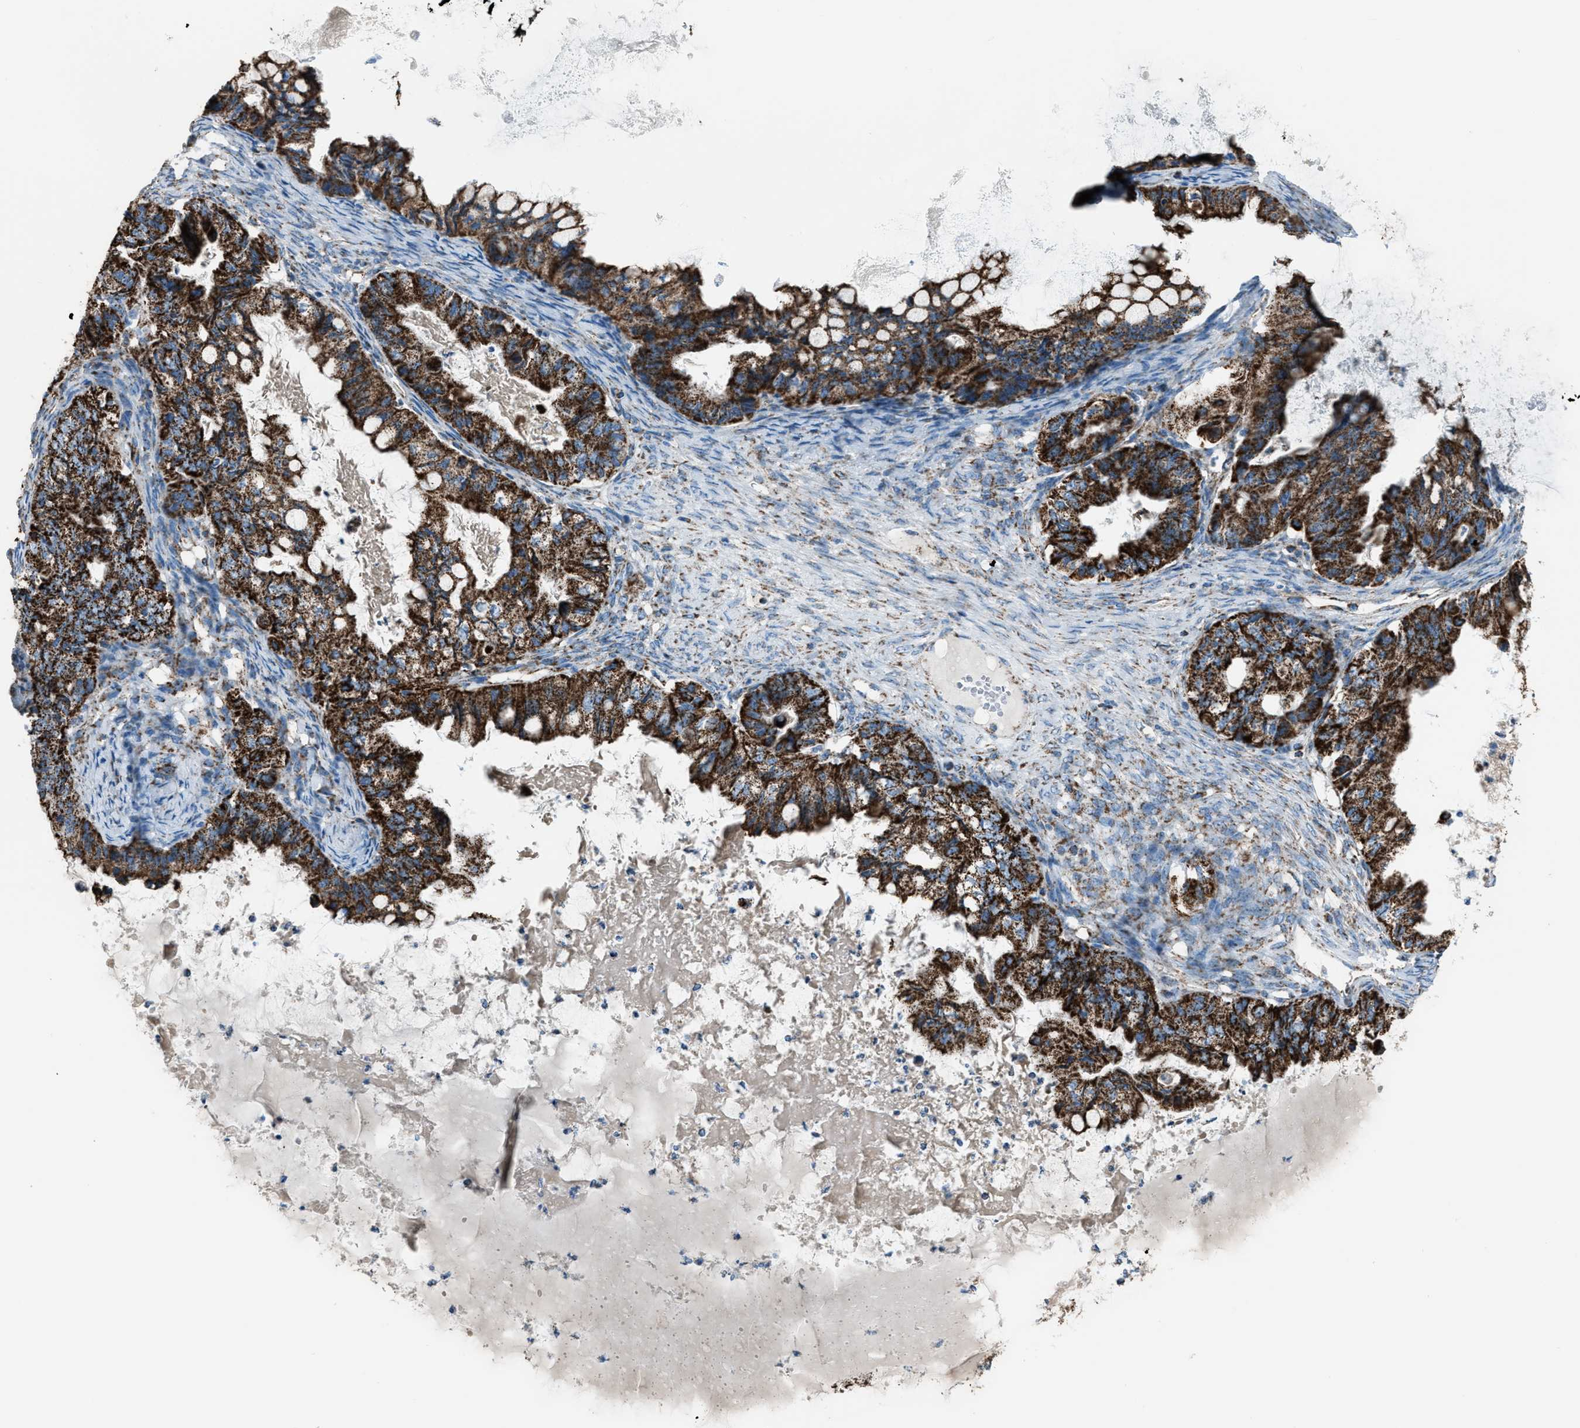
{"staining": {"intensity": "strong", "quantity": ">75%", "location": "cytoplasmic/membranous"}, "tissue": "ovarian cancer", "cell_type": "Tumor cells", "image_type": "cancer", "snomed": [{"axis": "morphology", "description": "Cystadenocarcinoma, mucinous, NOS"}, {"axis": "topography", "description": "Ovary"}], "caption": "DAB (3,3'-diaminobenzidine) immunohistochemical staining of mucinous cystadenocarcinoma (ovarian) reveals strong cytoplasmic/membranous protein expression in about >75% of tumor cells.", "gene": "MDH2", "patient": {"sex": "female", "age": 80}}